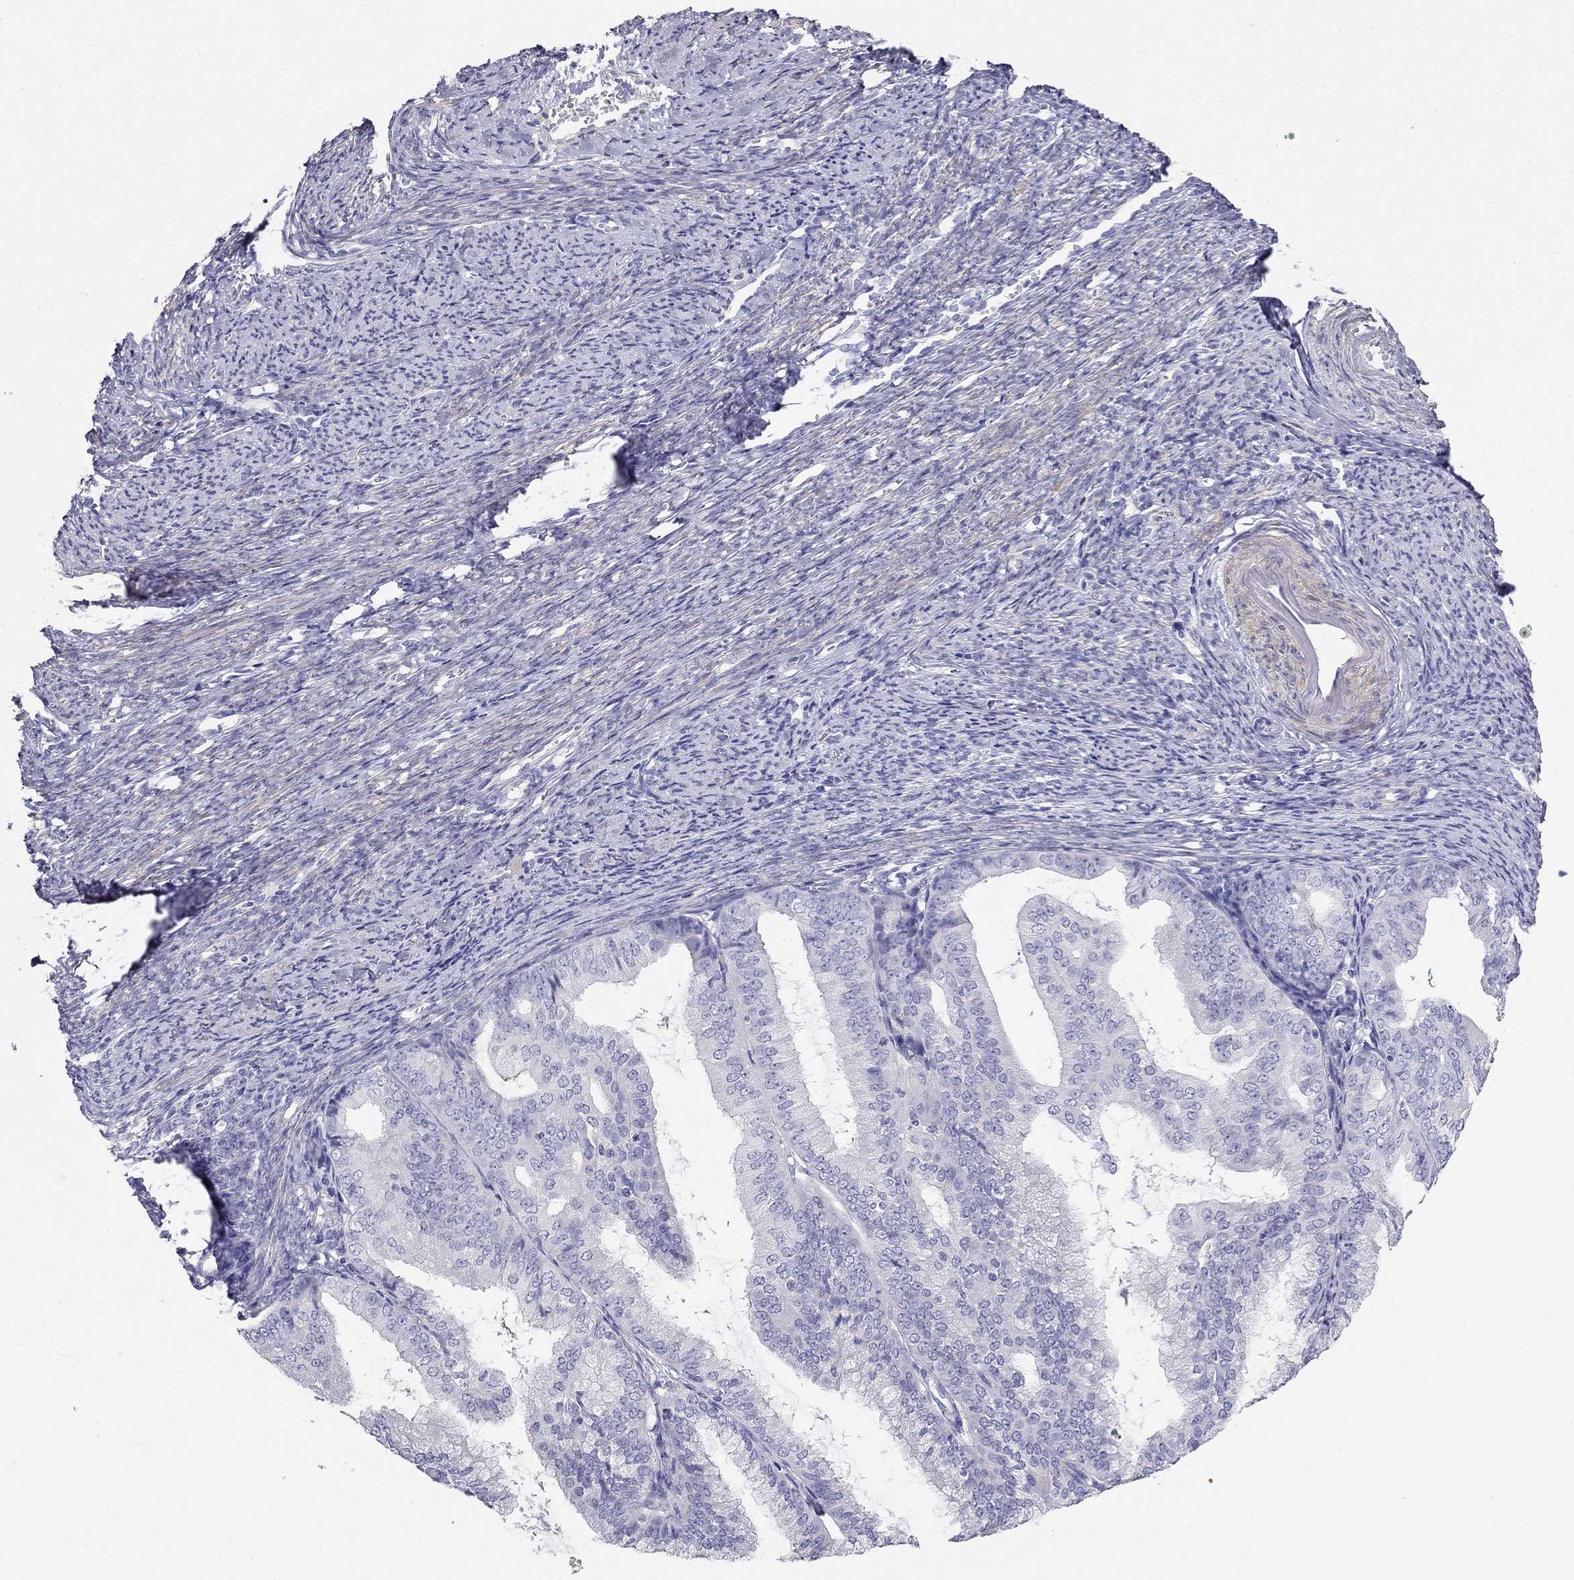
{"staining": {"intensity": "negative", "quantity": "none", "location": "none"}, "tissue": "endometrial cancer", "cell_type": "Tumor cells", "image_type": "cancer", "snomed": [{"axis": "morphology", "description": "Adenocarcinoma, NOS"}, {"axis": "topography", "description": "Endometrium"}], "caption": "Image shows no protein staining in tumor cells of adenocarcinoma (endometrial) tissue. Brightfield microscopy of immunohistochemistry stained with DAB (3,3'-diaminobenzidine) (brown) and hematoxylin (blue), captured at high magnification.", "gene": "LY6H", "patient": {"sex": "female", "age": 63}}